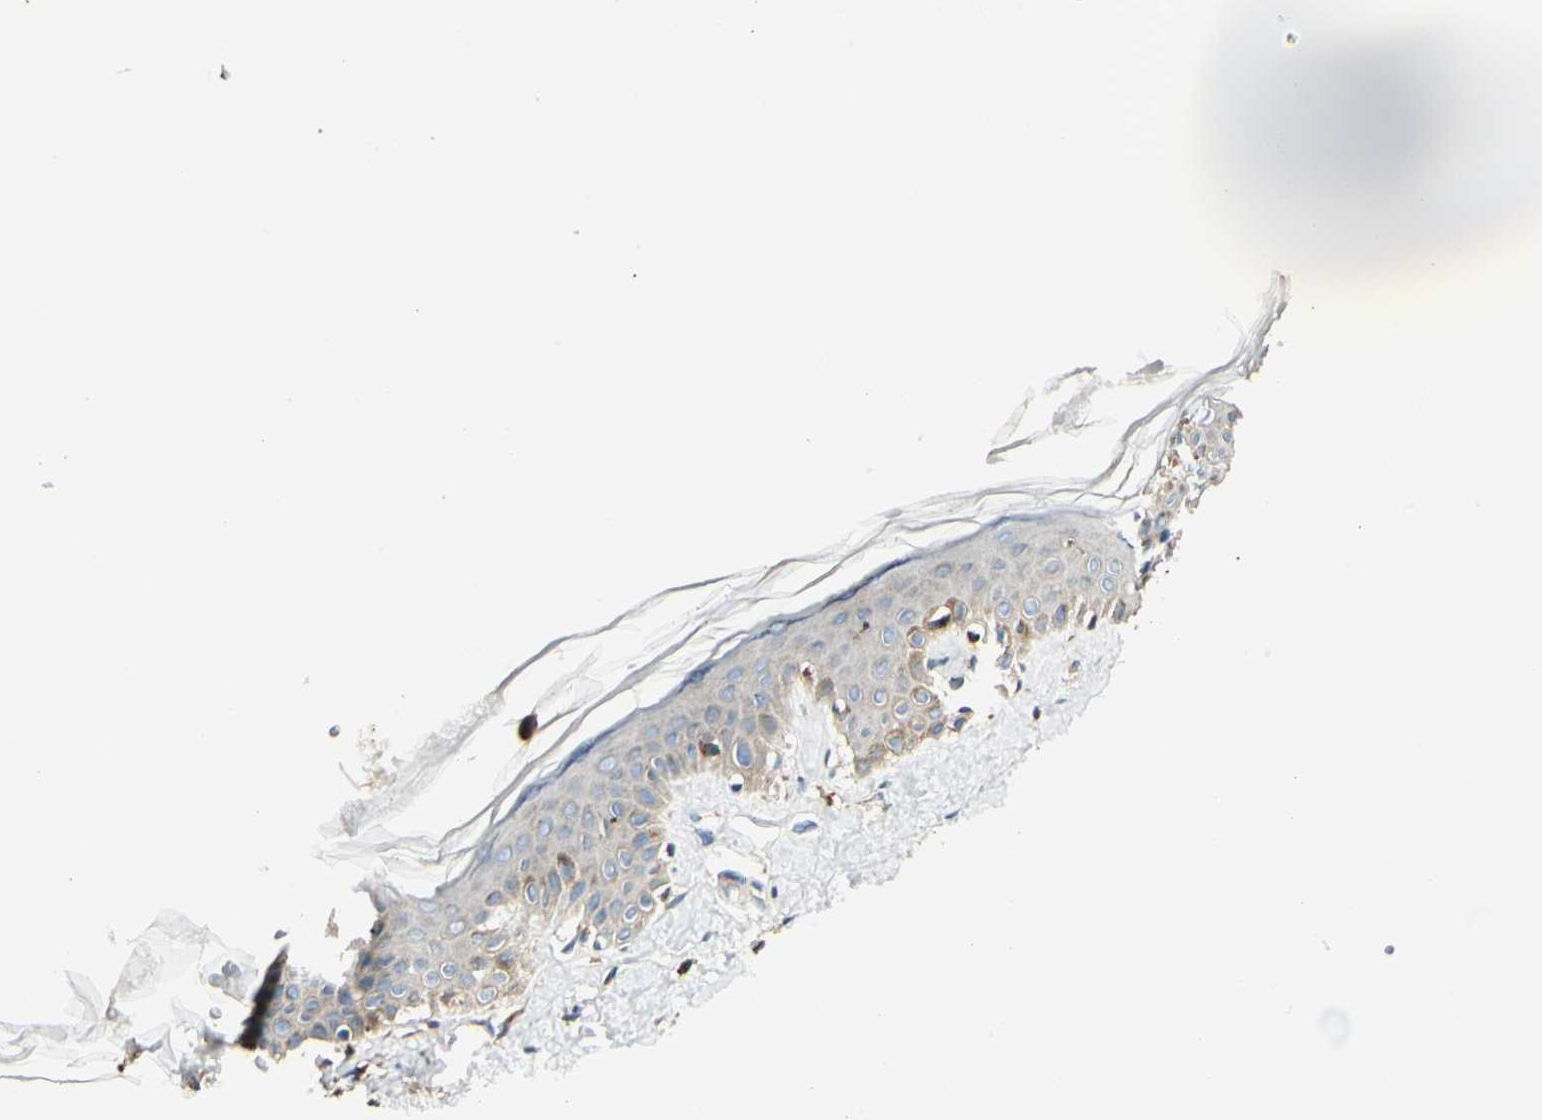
{"staining": {"intensity": "moderate", "quantity": ">75%", "location": "cytoplasmic/membranous"}, "tissue": "skin", "cell_type": "Fibroblasts", "image_type": "normal", "snomed": [{"axis": "morphology", "description": "Normal tissue, NOS"}, {"axis": "topography", "description": "Skin"}], "caption": "Immunohistochemistry (DAB (3,3'-diaminobenzidine)) staining of unremarkable human skin exhibits moderate cytoplasmic/membranous protein expression in approximately >75% of fibroblasts. Ihc stains the protein in brown and the nuclei are stained blue.", "gene": "MRPL9", "patient": {"sex": "male", "age": 67}}